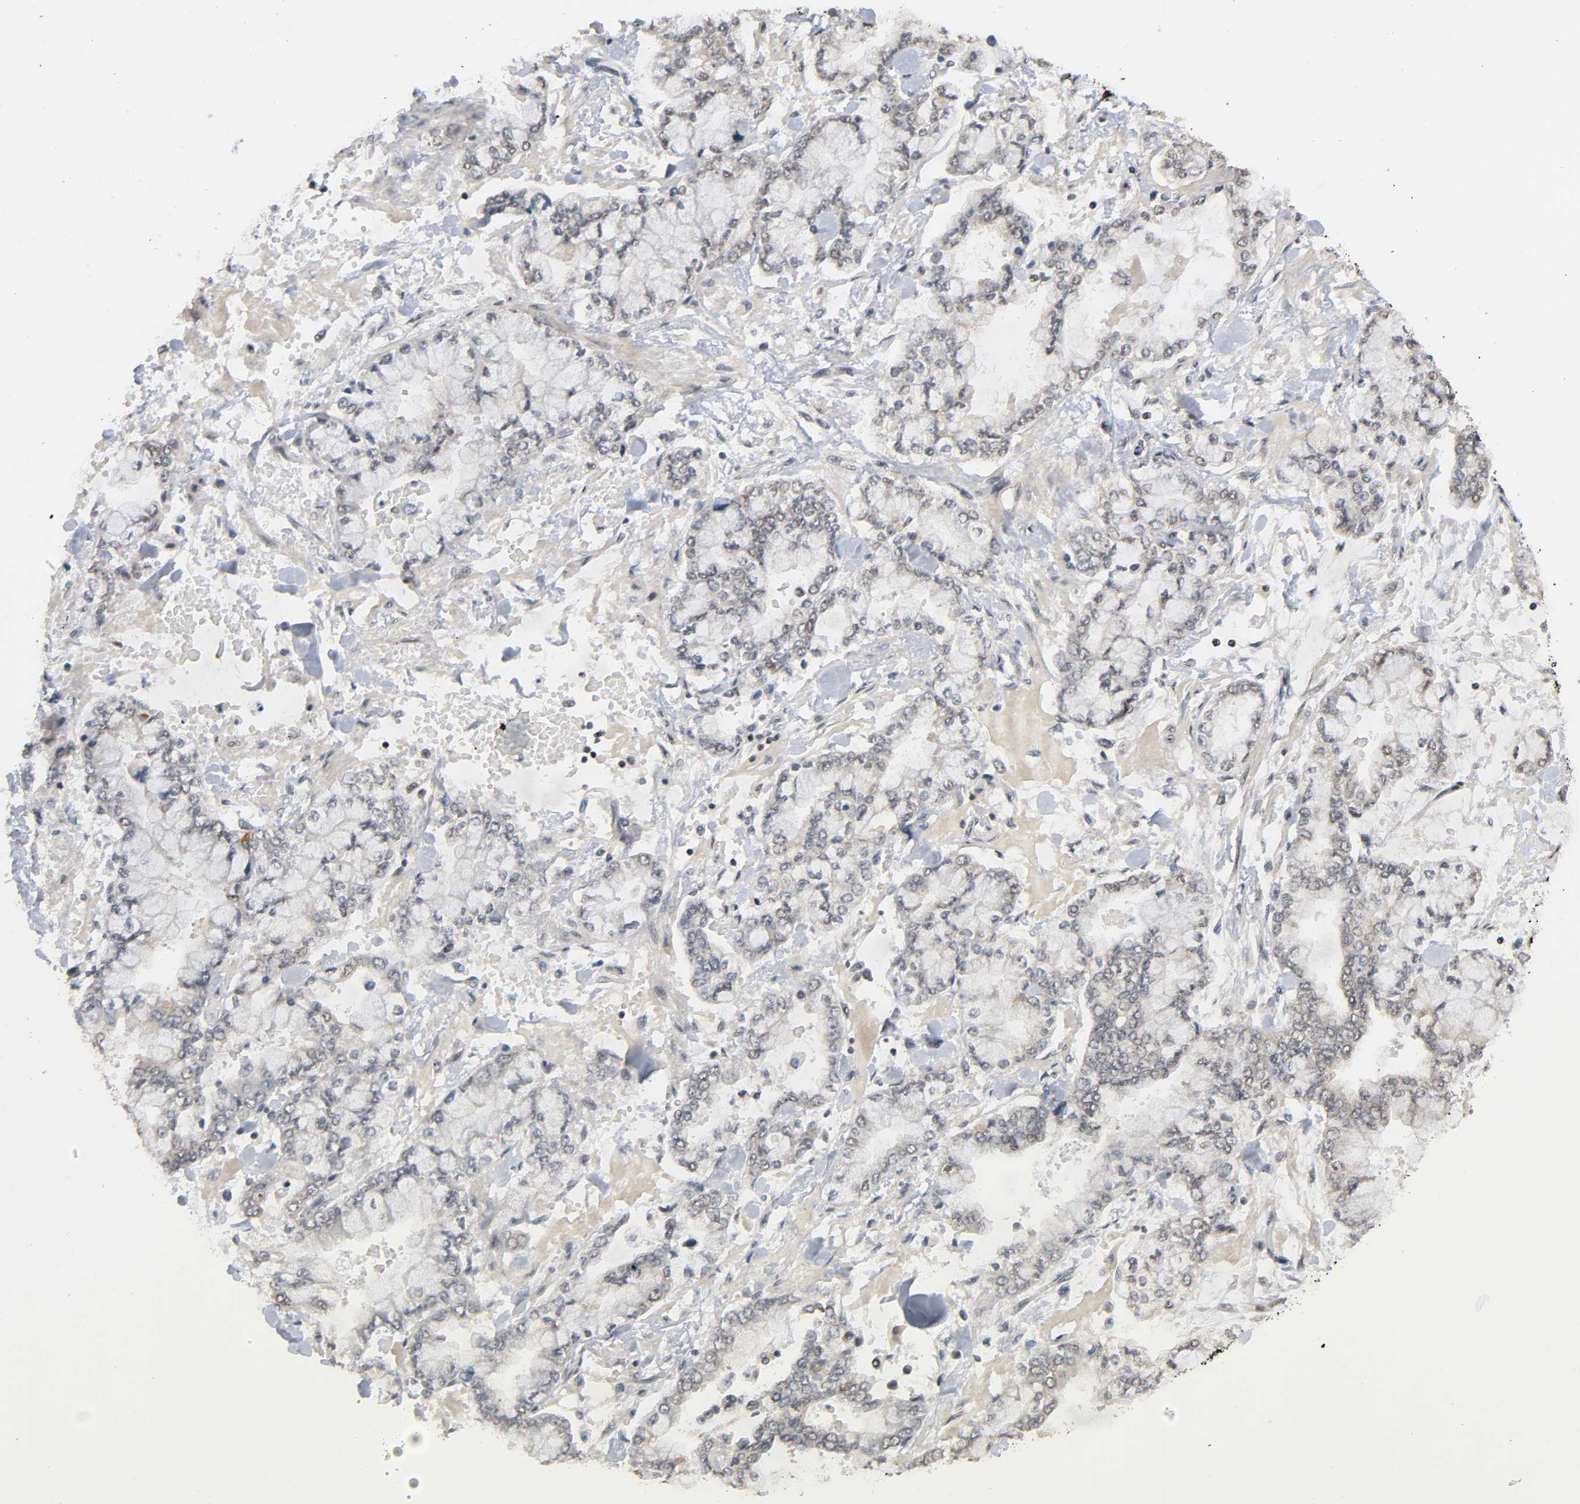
{"staining": {"intensity": "weak", "quantity": "25%-75%", "location": "cytoplasmic/membranous,nuclear"}, "tissue": "stomach cancer", "cell_type": "Tumor cells", "image_type": "cancer", "snomed": [{"axis": "morphology", "description": "Normal tissue, NOS"}, {"axis": "morphology", "description": "Adenocarcinoma, NOS"}, {"axis": "topography", "description": "Stomach, upper"}, {"axis": "topography", "description": "Stomach"}], "caption": "Protein staining of stomach cancer tissue exhibits weak cytoplasmic/membranous and nuclear expression in approximately 25%-75% of tumor cells.", "gene": "ZNF384", "patient": {"sex": "male", "age": 76}}